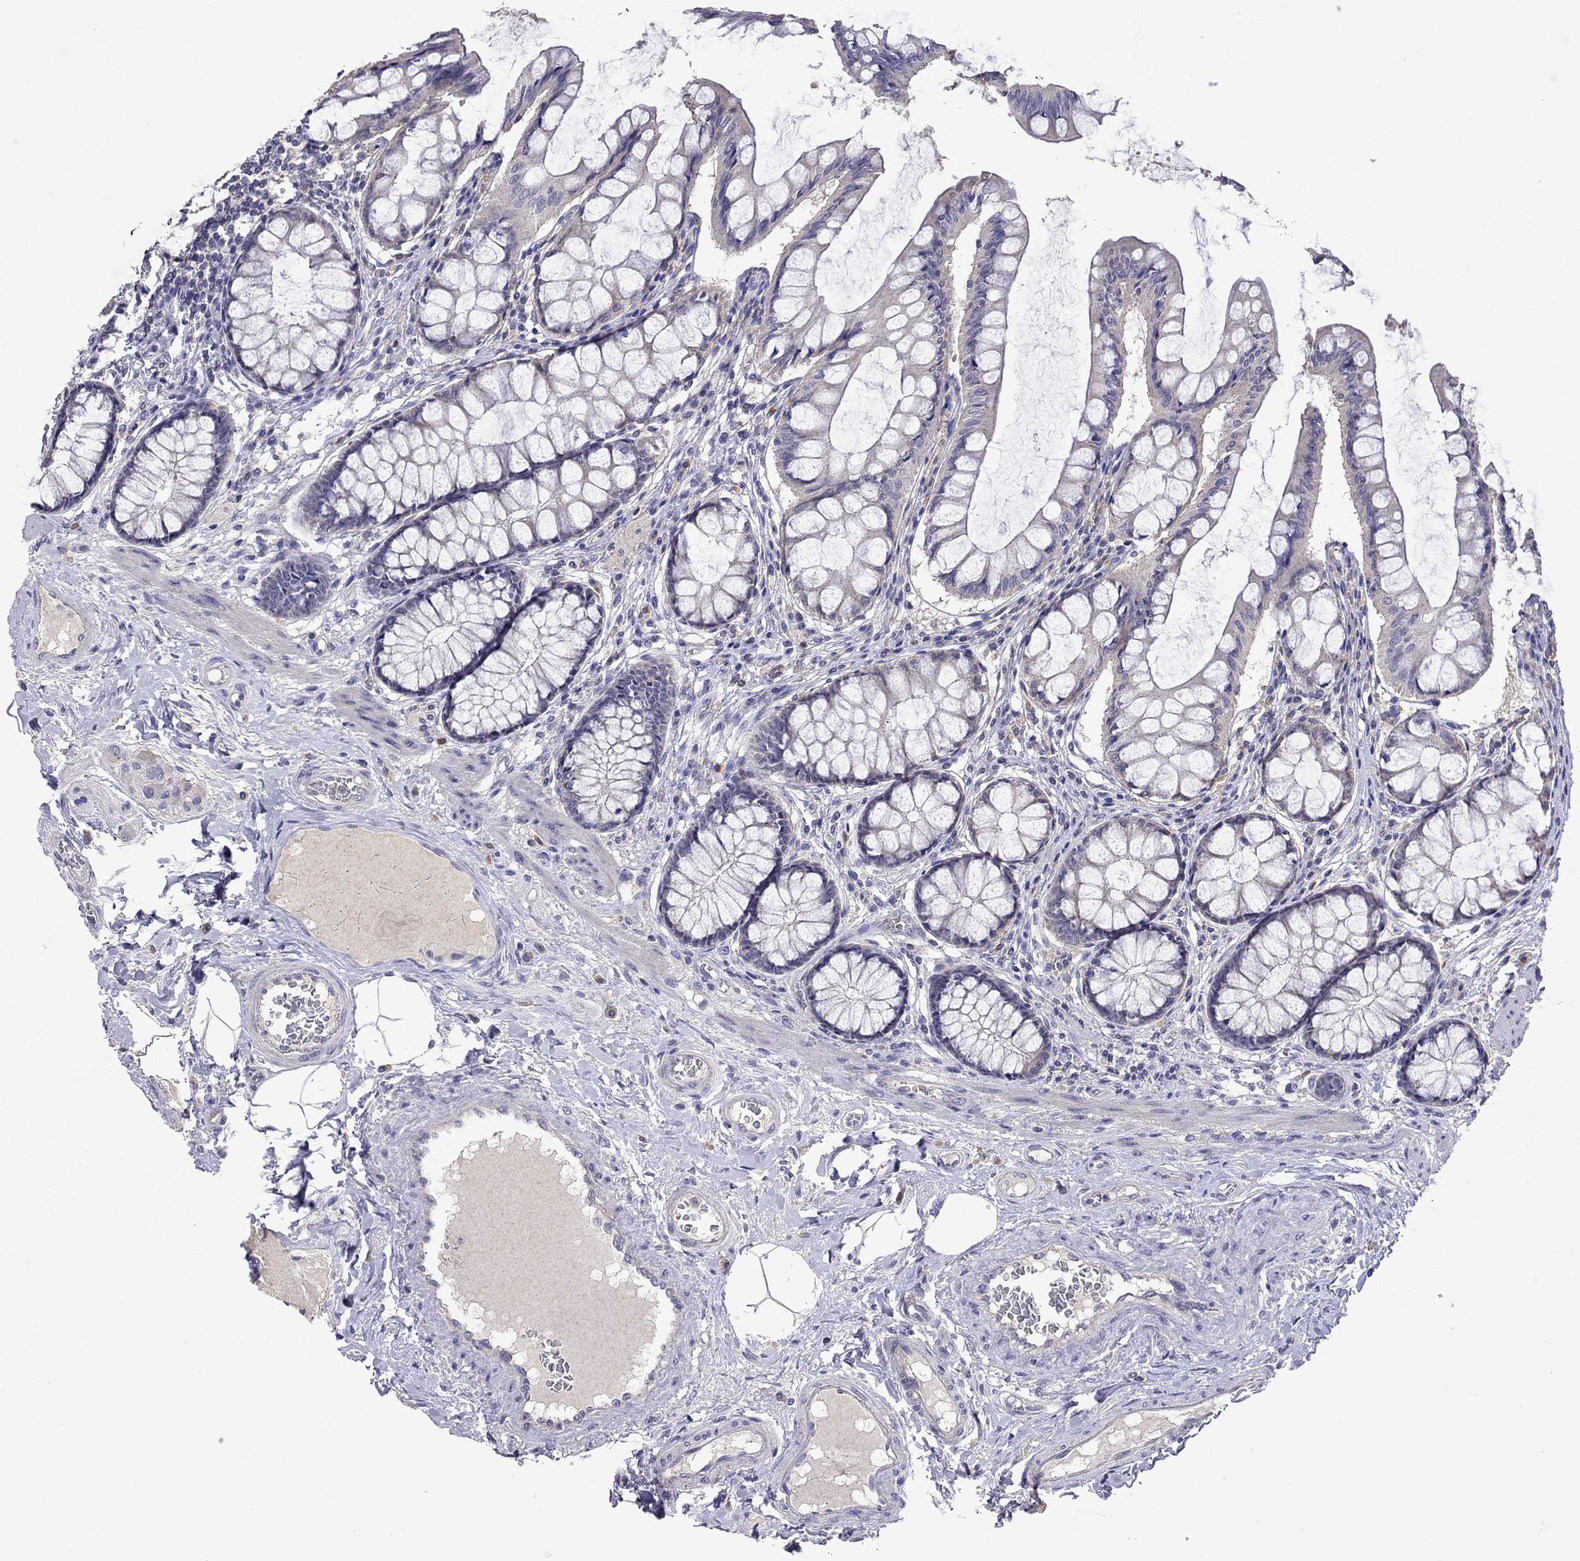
{"staining": {"intensity": "negative", "quantity": "none", "location": "none"}, "tissue": "colon", "cell_type": "Endothelial cells", "image_type": "normal", "snomed": [{"axis": "morphology", "description": "Normal tissue, NOS"}, {"axis": "topography", "description": "Colon"}], "caption": "Benign colon was stained to show a protein in brown. There is no significant positivity in endothelial cells.", "gene": "RTP5", "patient": {"sex": "female", "age": 65}}